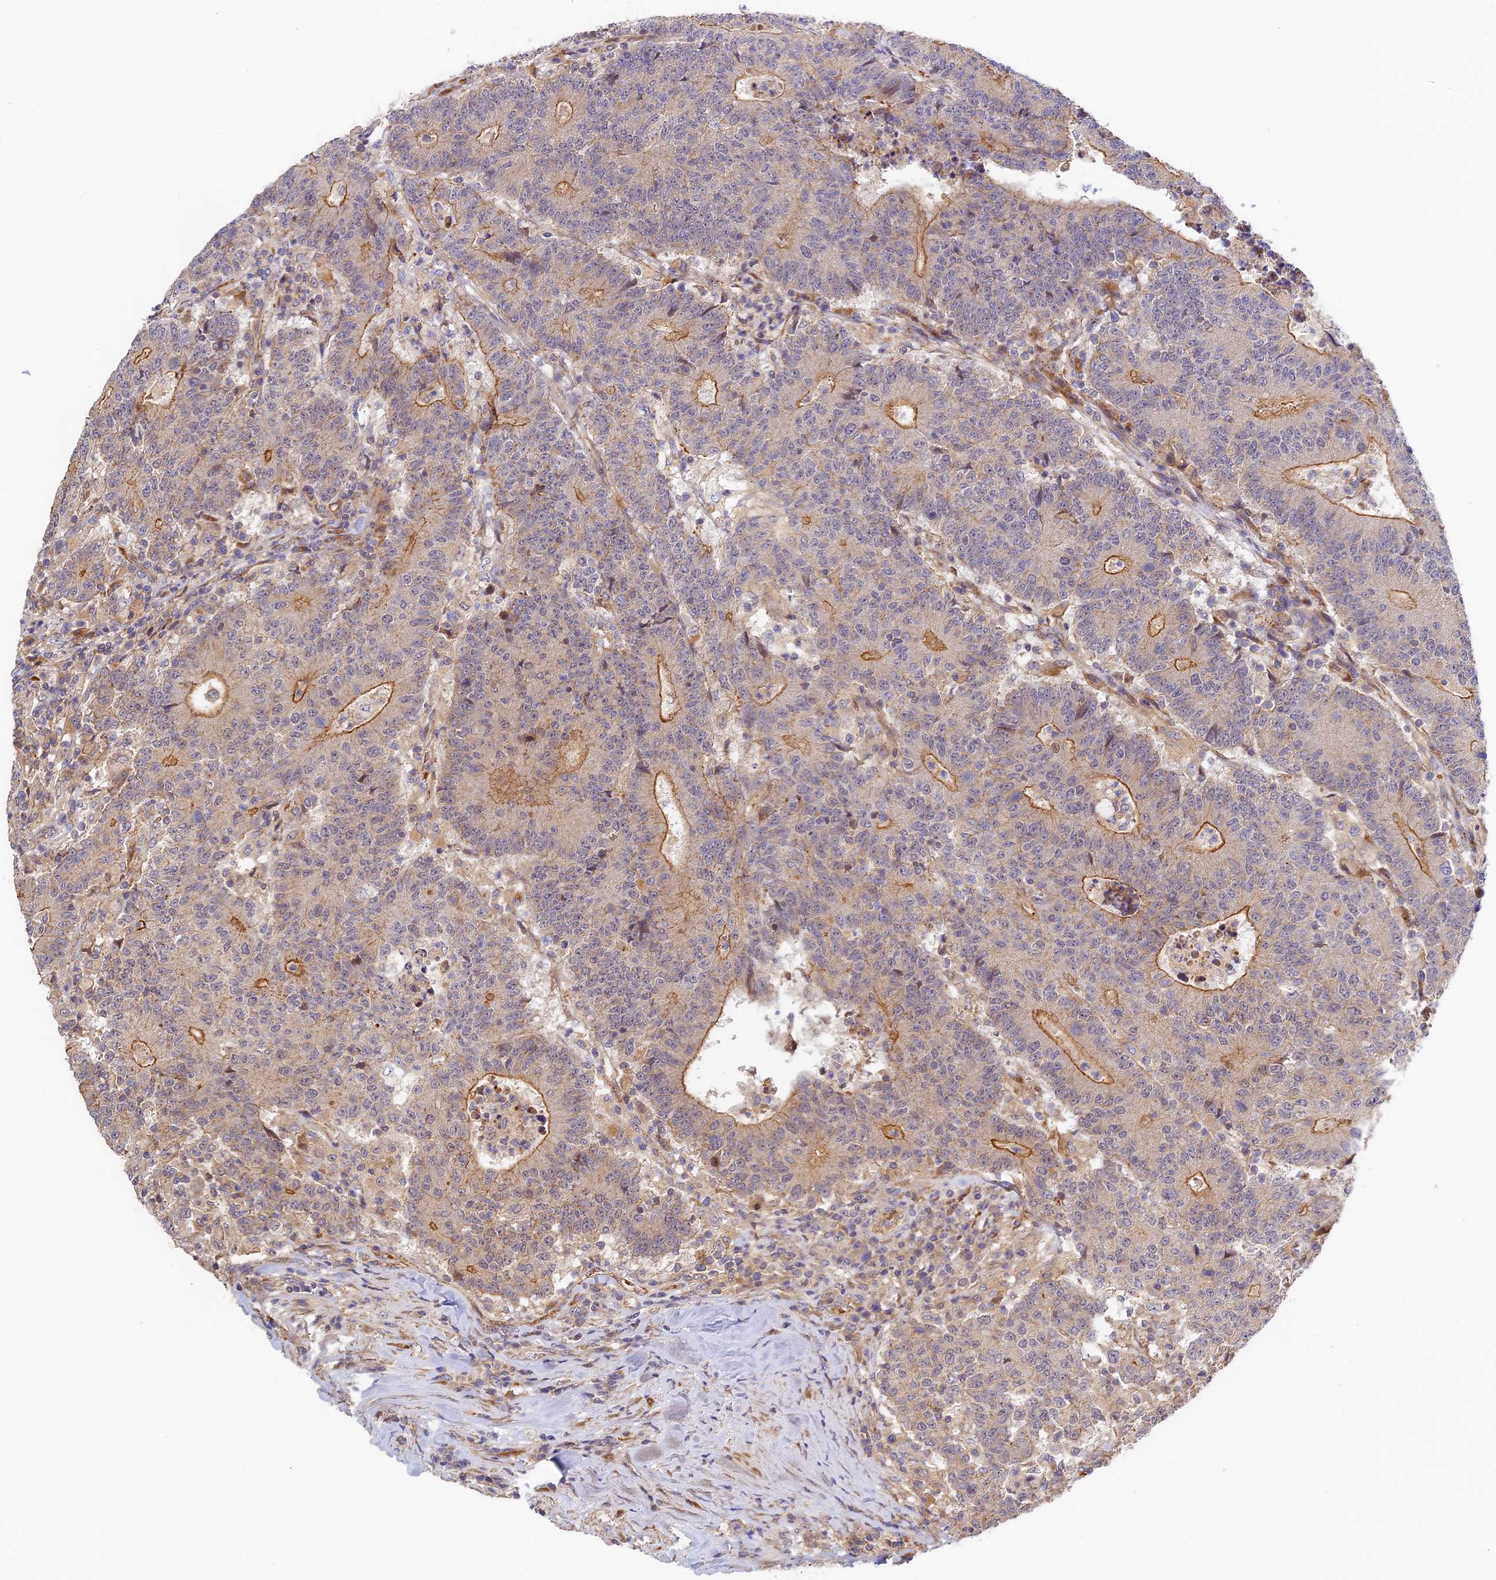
{"staining": {"intensity": "moderate", "quantity": "25%-75%", "location": "cytoplasmic/membranous"}, "tissue": "colorectal cancer", "cell_type": "Tumor cells", "image_type": "cancer", "snomed": [{"axis": "morphology", "description": "Adenocarcinoma, NOS"}, {"axis": "topography", "description": "Colon"}], "caption": "Protein expression analysis of human colorectal adenocarcinoma reveals moderate cytoplasmic/membranous positivity in approximately 25%-75% of tumor cells. Immunohistochemistry (ihc) stains the protein in brown and the nuclei are stained blue.", "gene": "MISP3", "patient": {"sex": "female", "age": 75}}